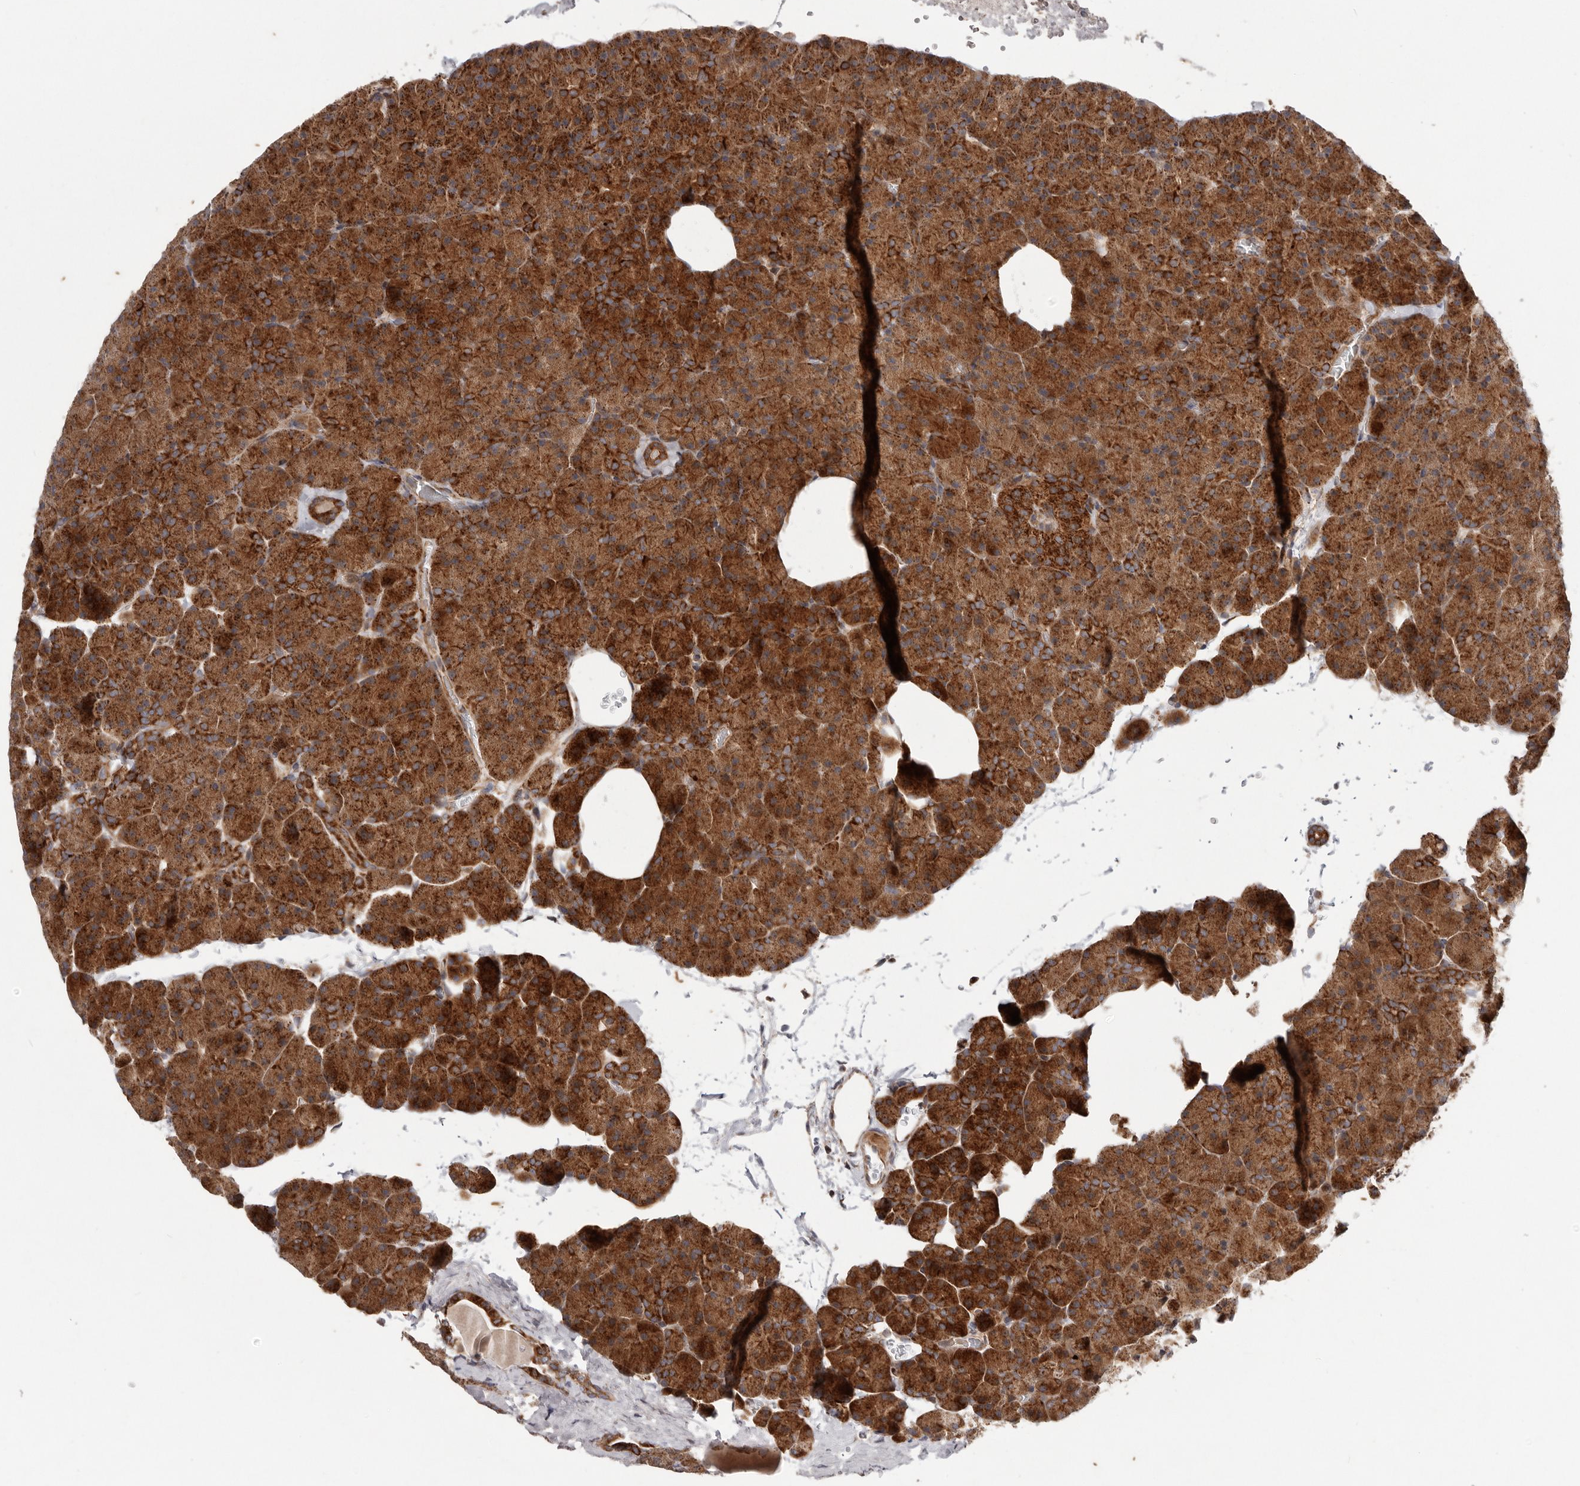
{"staining": {"intensity": "strong", "quantity": ">75%", "location": "cytoplasmic/membranous"}, "tissue": "pancreas", "cell_type": "Exocrine glandular cells", "image_type": "normal", "snomed": [{"axis": "morphology", "description": "Normal tissue, NOS"}, {"axis": "morphology", "description": "Carcinoid, malignant, NOS"}, {"axis": "topography", "description": "Pancreas"}], "caption": "An immunohistochemistry (IHC) photomicrograph of normal tissue is shown. Protein staining in brown highlights strong cytoplasmic/membranous positivity in pancreas within exocrine glandular cells.", "gene": "MRPS10", "patient": {"sex": "female", "age": 35}}